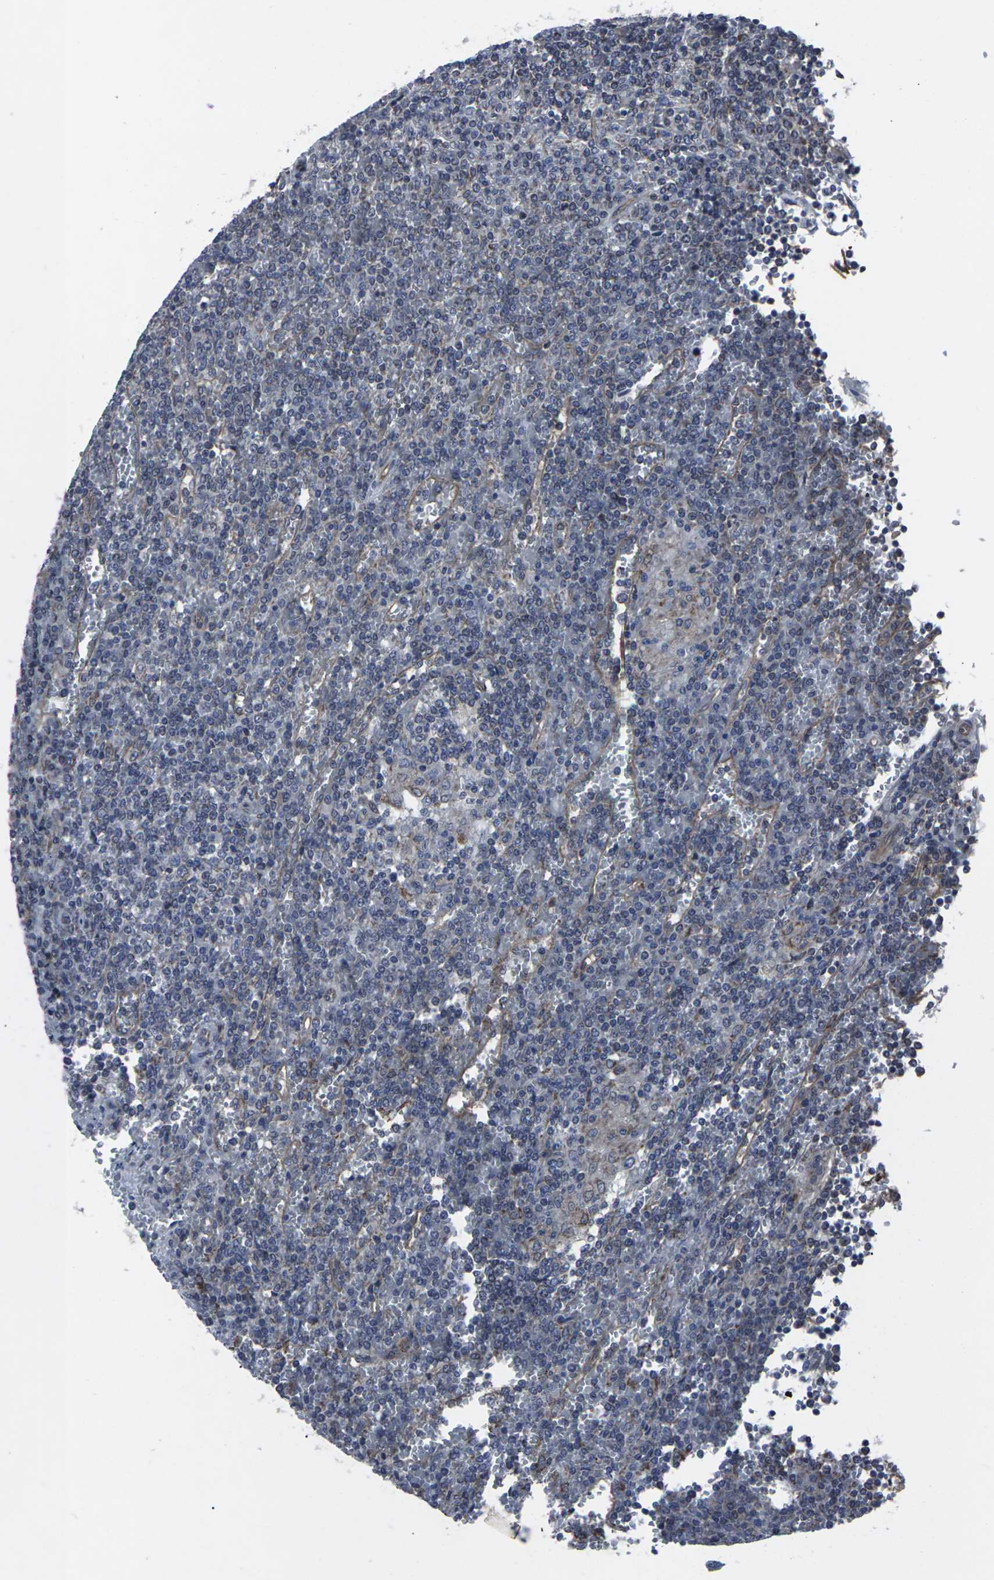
{"staining": {"intensity": "negative", "quantity": "none", "location": "none"}, "tissue": "lymphoma", "cell_type": "Tumor cells", "image_type": "cancer", "snomed": [{"axis": "morphology", "description": "Malignant lymphoma, non-Hodgkin's type, Low grade"}, {"axis": "topography", "description": "Spleen"}], "caption": "Immunohistochemistry (IHC) histopathology image of human lymphoma stained for a protein (brown), which exhibits no positivity in tumor cells.", "gene": "MAPKAPK2", "patient": {"sex": "female", "age": 19}}